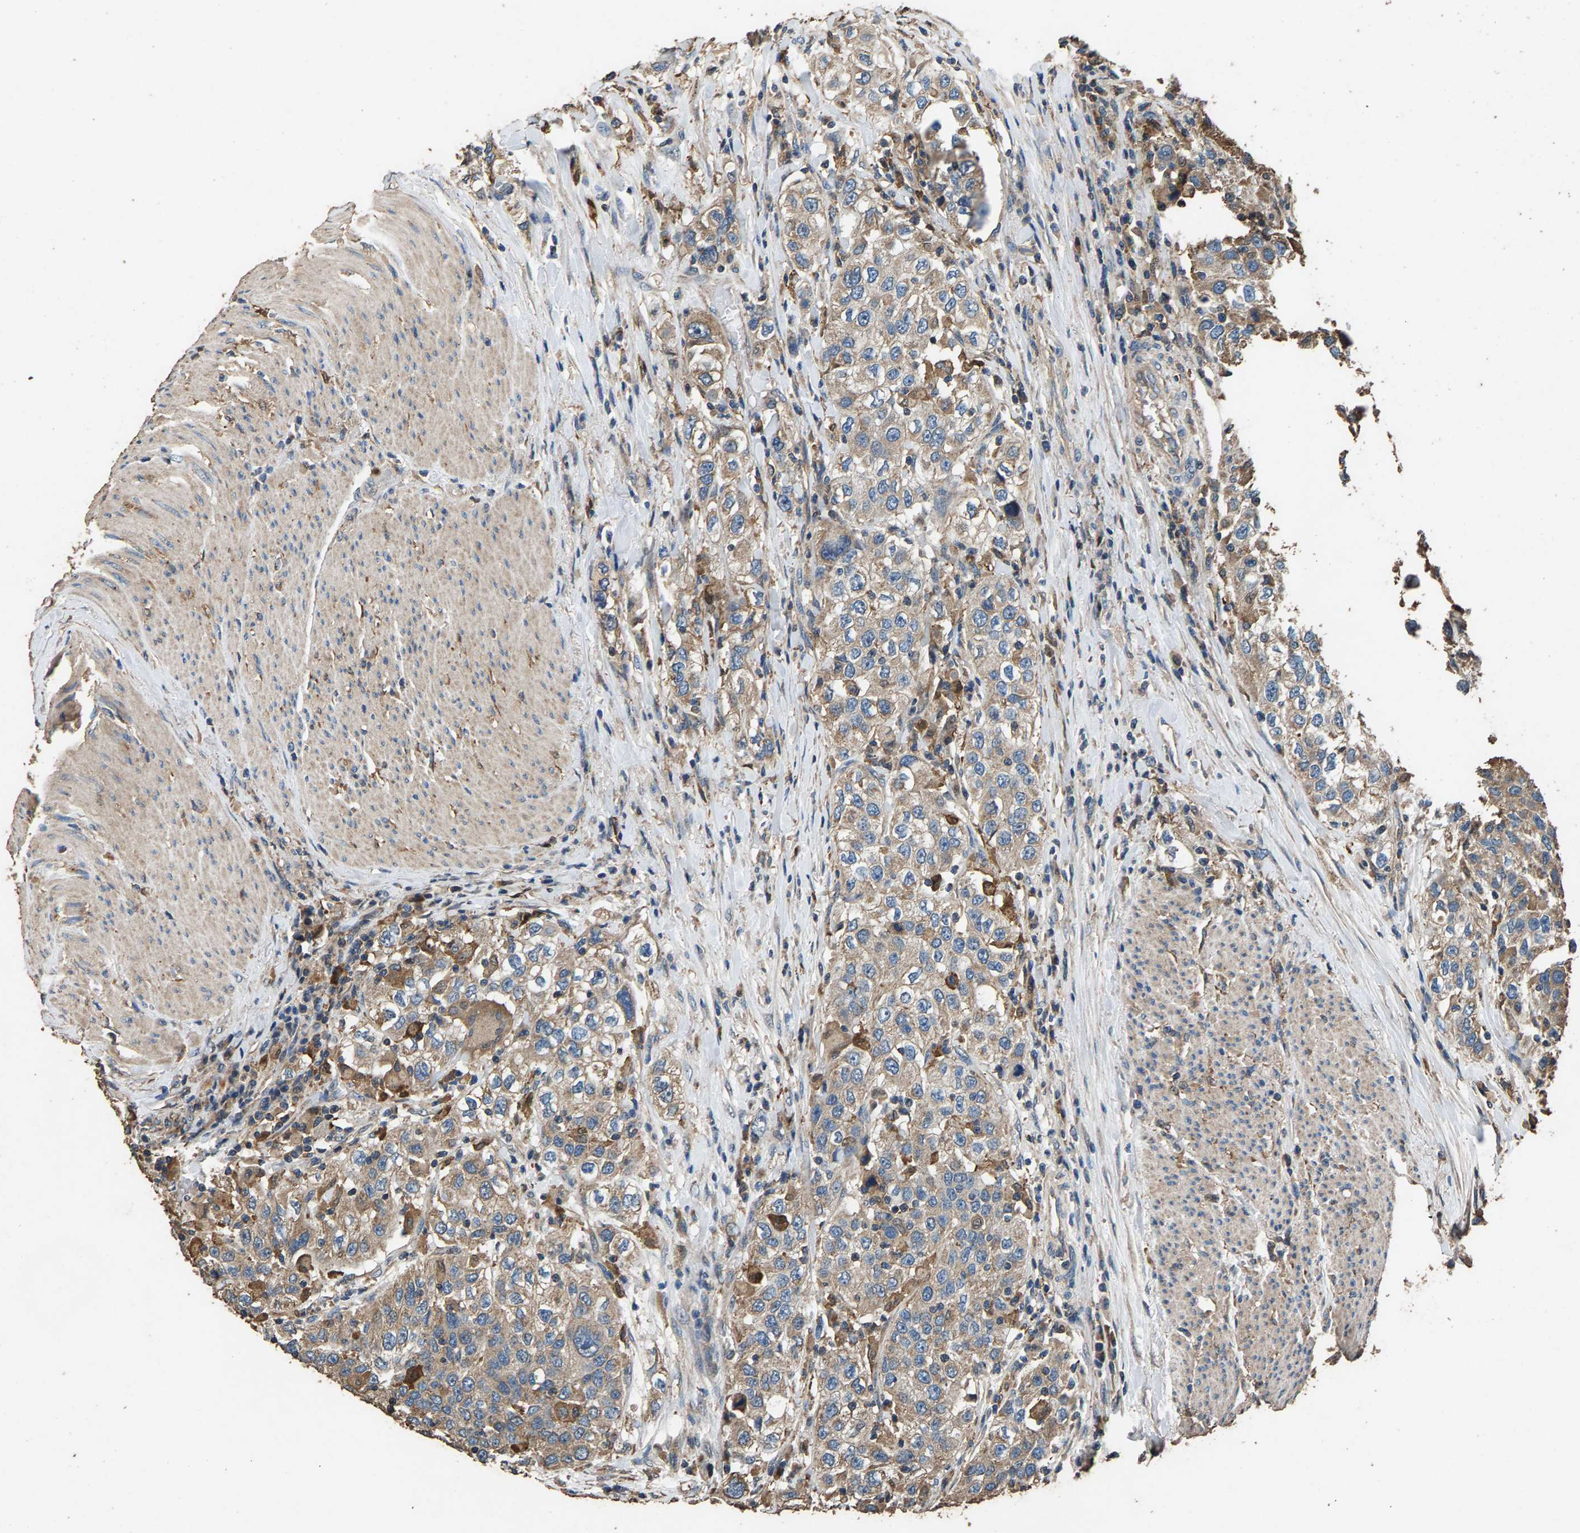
{"staining": {"intensity": "weak", "quantity": ">75%", "location": "cytoplasmic/membranous"}, "tissue": "urothelial cancer", "cell_type": "Tumor cells", "image_type": "cancer", "snomed": [{"axis": "morphology", "description": "Urothelial carcinoma, High grade"}, {"axis": "topography", "description": "Urinary bladder"}], "caption": "The histopathology image demonstrates staining of urothelial cancer, revealing weak cytoplasmic/membranous protein expression (brown color) within tumor cells.", "gene": "MRPL27", "patient": {"sex": "female", "age": 80}}